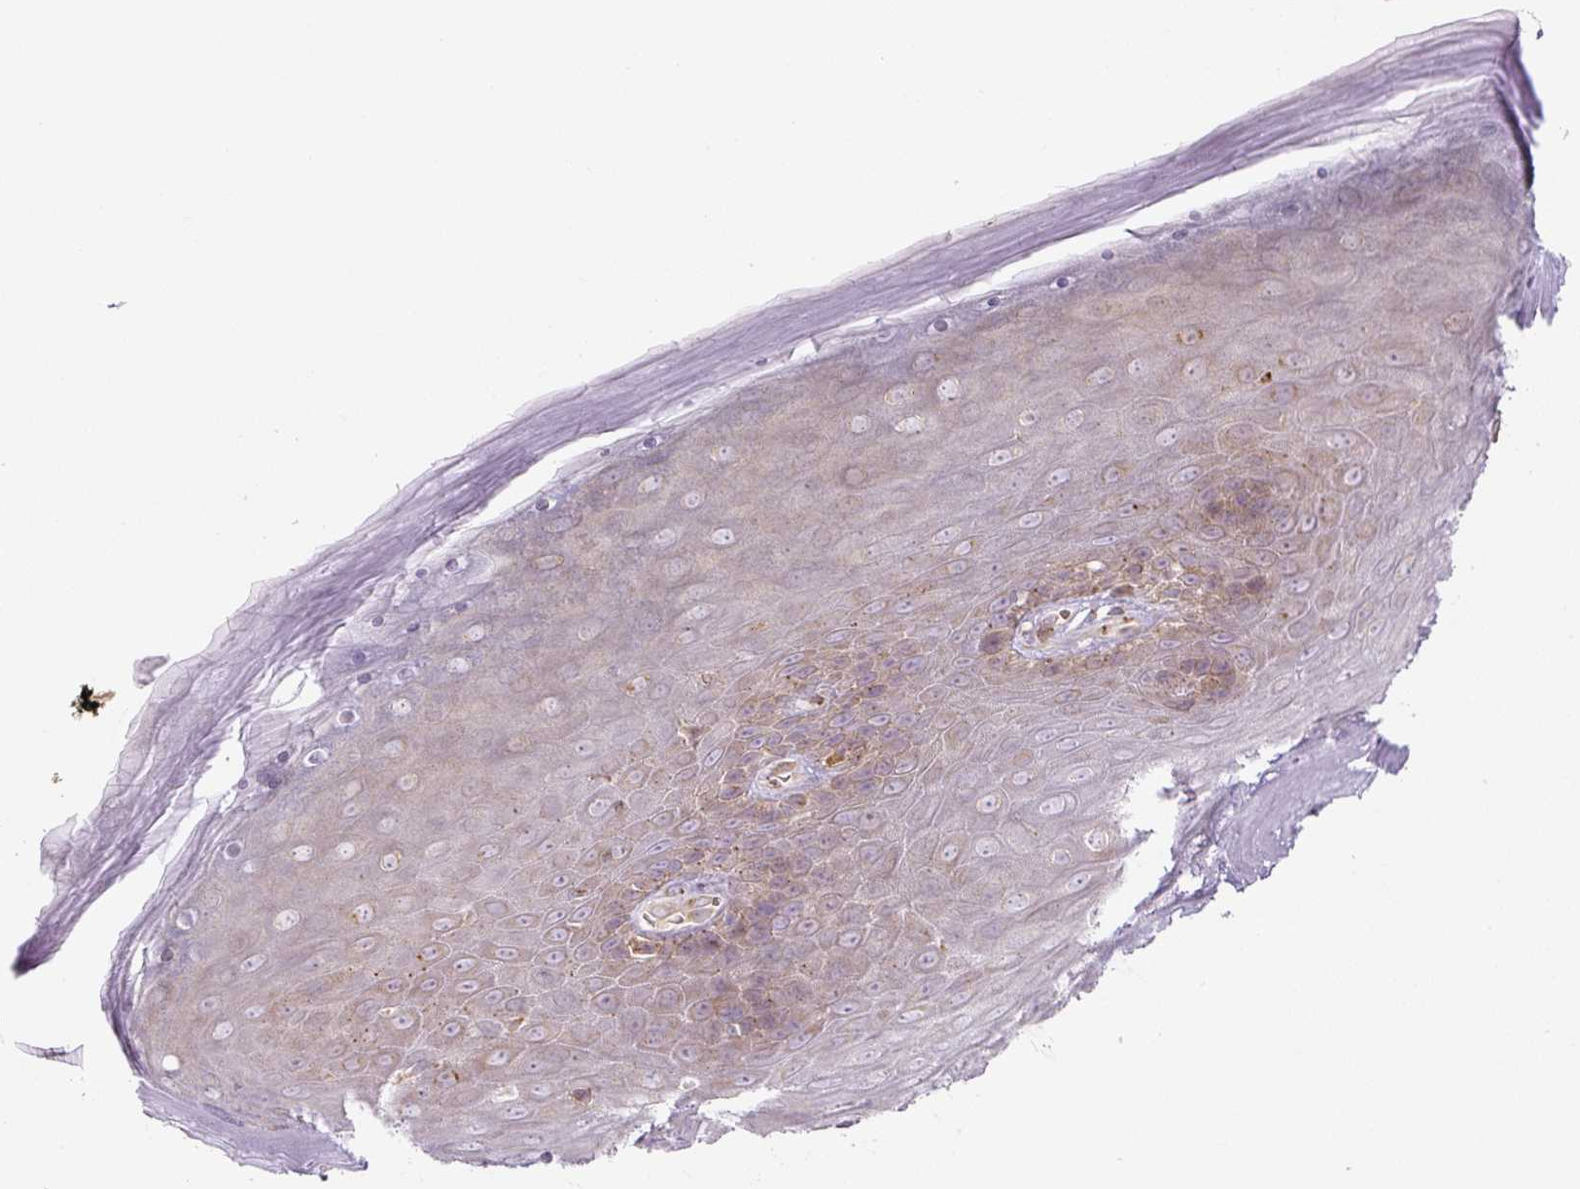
{"staining": {"intensity": "weak", "quantity": "<25%", "location": "cytoplasmic/membranous"}, "tissue": "skin", "cell_type": "Epidermal cells", "image_type": "normal", "snomed": [{"axis": "morphology", "description": "Normal tissue, NOS"}, {"axis": "topography", "description": "Anal"}, {"axis": "topography", "description": "Peripheral nerve tissue"}], "caption": "High power microscopy histopathology image of an IHC image of normal skin, revealing no significant expression in epidermal cells. (Stains: DAB immunohistochemistry (IHC) with hematoxylin counter stain, Microscopy: brightfield microscopy at high magnification).", "gene": "RASA1", "patient": {"sex": "male", "age": 53}}